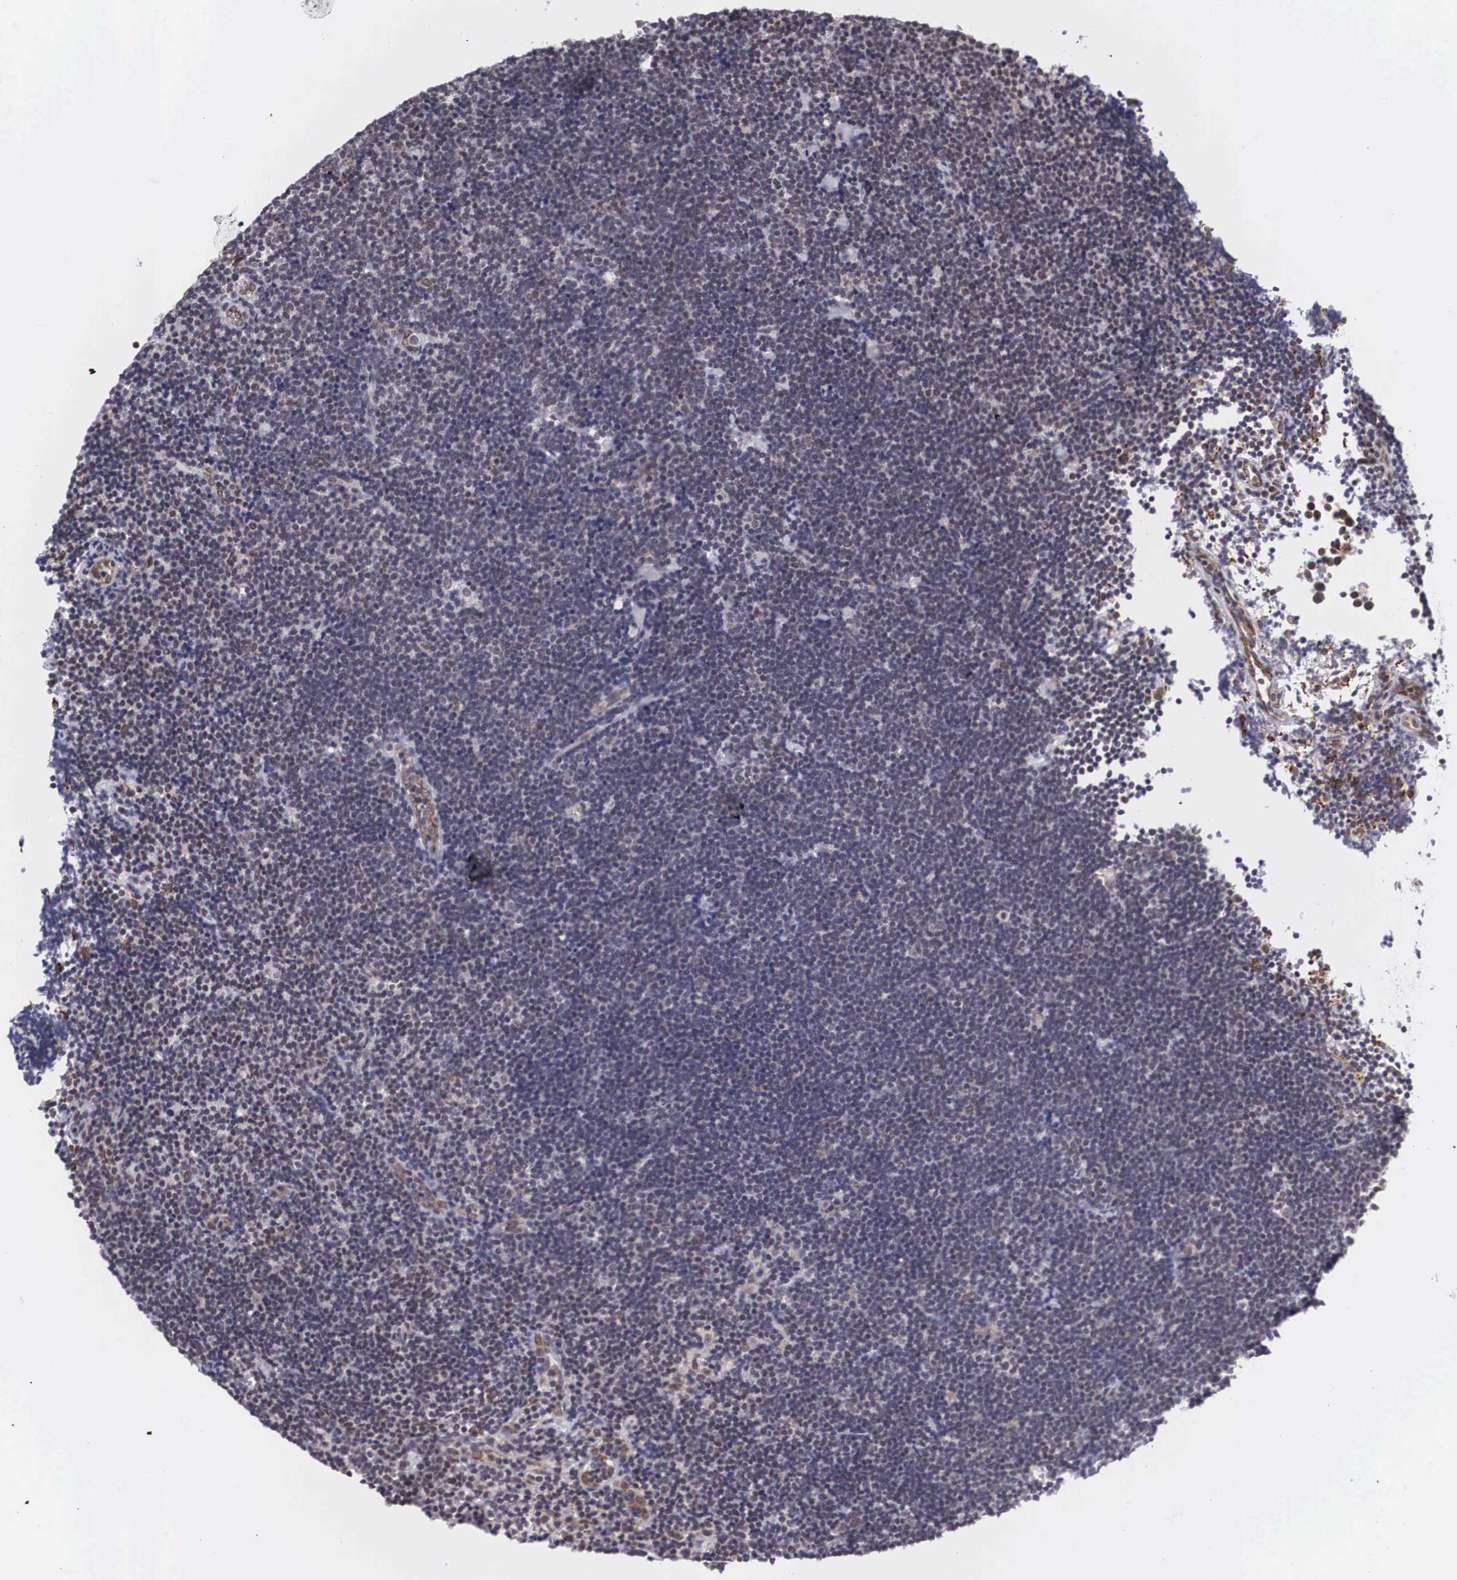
{"staining": {"intensity": "negative", "quantity": "none", "location": "none"}, "tissue": "lymphoma", "cell_type": "Tumor cells", "image_type": "cancer", "snomed": [{"axis": "morphology", "description": "Malignant lymphoma, non-Hodgkin's type, Low grade"}, {"axis": "topography", "description": "Lymph node"}], "caption": "The IHC micrograph has no significant positivity in tumor cells of low-grade malignant lymphoma, non-Hodgkin's type tissue. (Brightfield microscopy of DAB (3,3'-diaminobenzidine) immunohistochemistry (IHC) at high magnification).", "gene": "MORC2", "patient": {"sex": "female", "age": 51}}